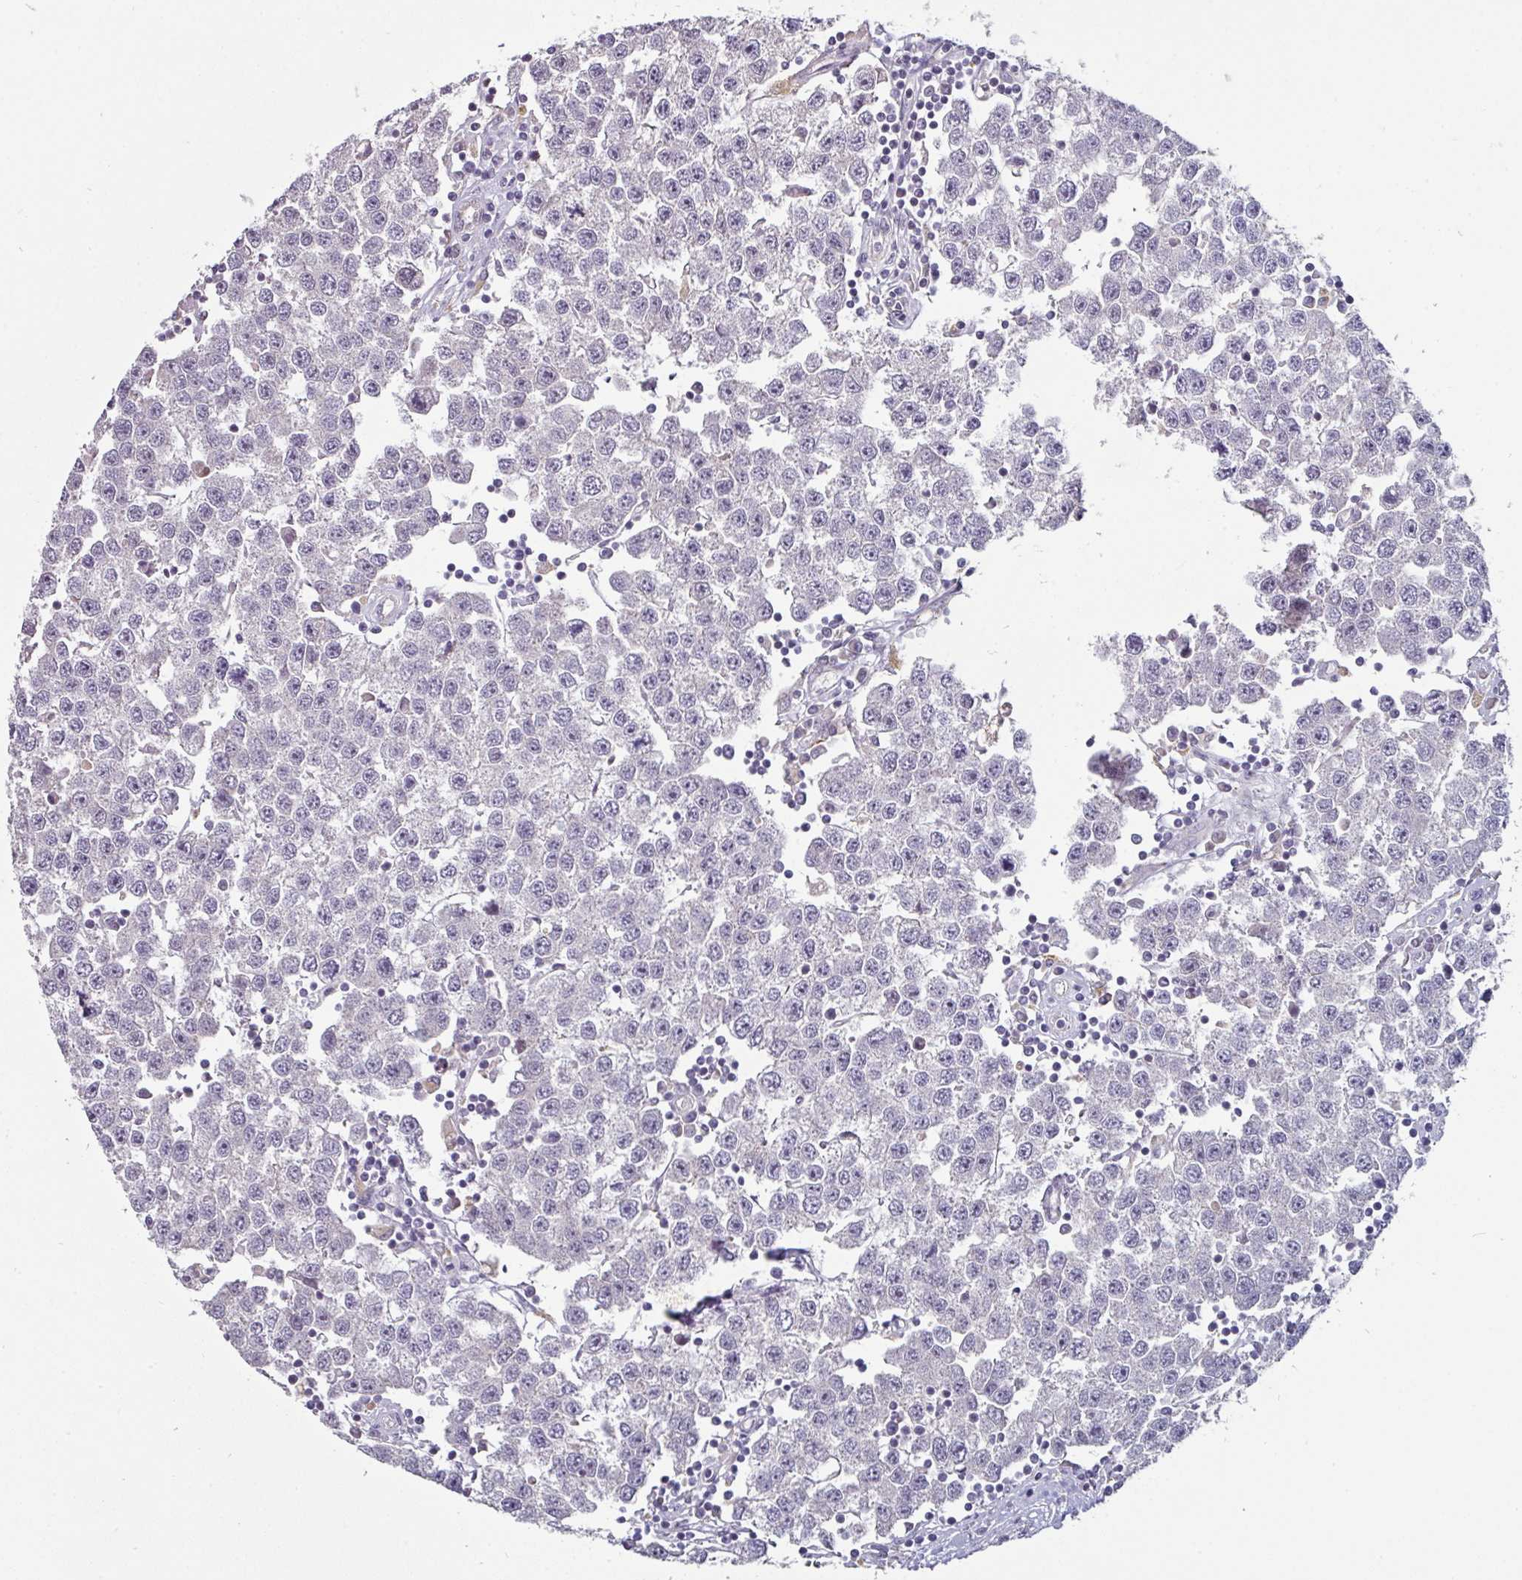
{"staining": {"intensity": "negative", "quantity": "none", "location": "none"}, "tissue": "testis cancer", "cell_type": "Tumor cells", "image_type": "cancer", "snomed": [{"axis": "morphology", "description": "Seminoma, NOS"}, {"axis": "topography", "description": "Testis"}], "caption": "Tumor cells show no significant positivity in testis cancer.", "gene": "SWSAP1", "patient": {"sex": "male", "age": 34}}